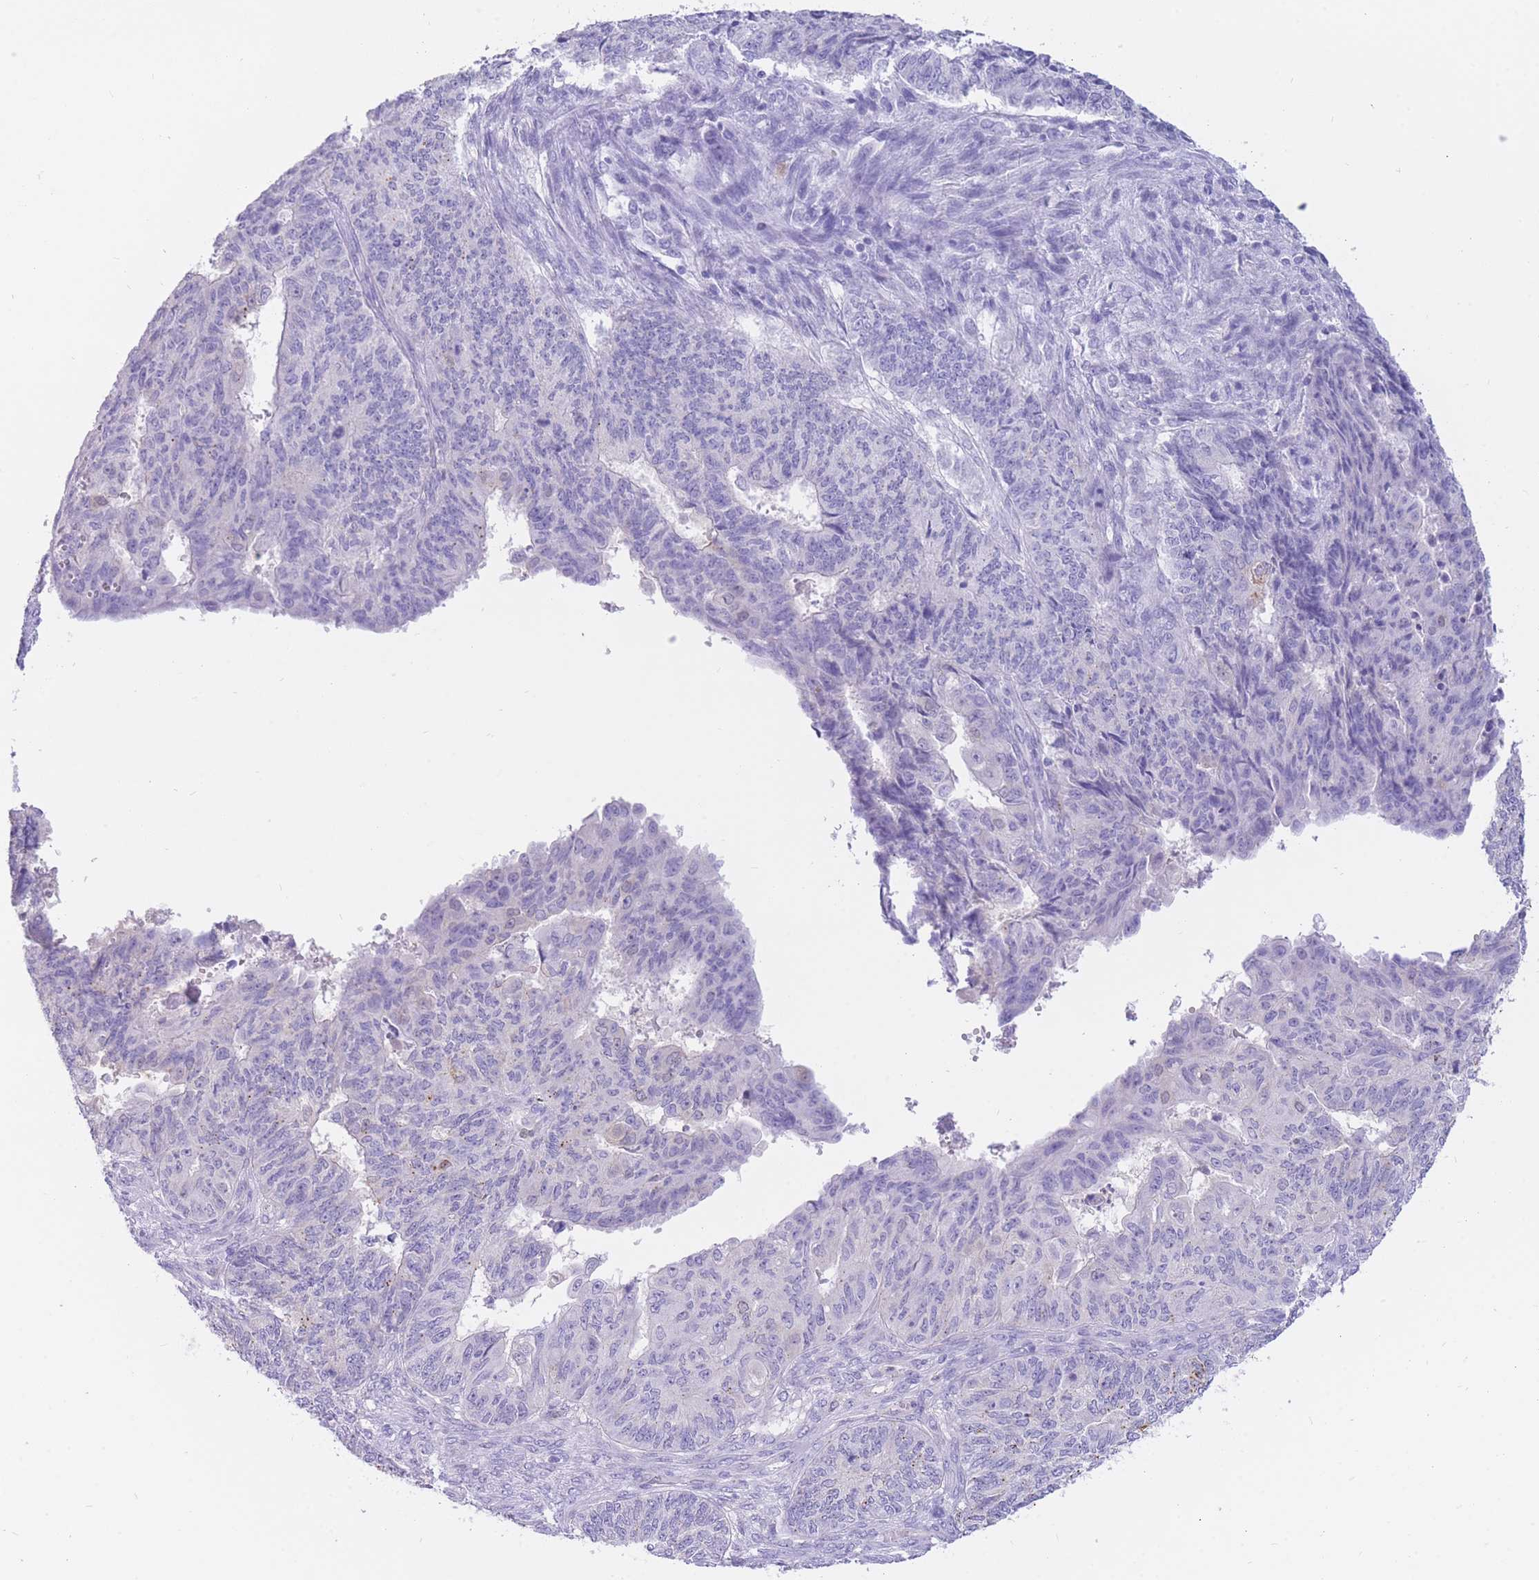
{"staining": {"intensity": "negative", "quantity": "none", "location": "none"}, "tissue": "endometrial cancer", "cell_type": "Tumor cells", "image_type": "cancer", "snomed": [{"axis": "morphology", "description": "Adenocarcinoma, NOS"}, {"axis": "topography", "description": "Endometrium"}], "caption": "Tumor cells show no significant staining in endometrial adenocarcinoma. (Stains: DAB IHC with hematoxylin counter stain, Microscopy: brightfield microscopy at high magnification).", "gene": "SULT1A1", "patient": {"sex": "female", "age": 32}}